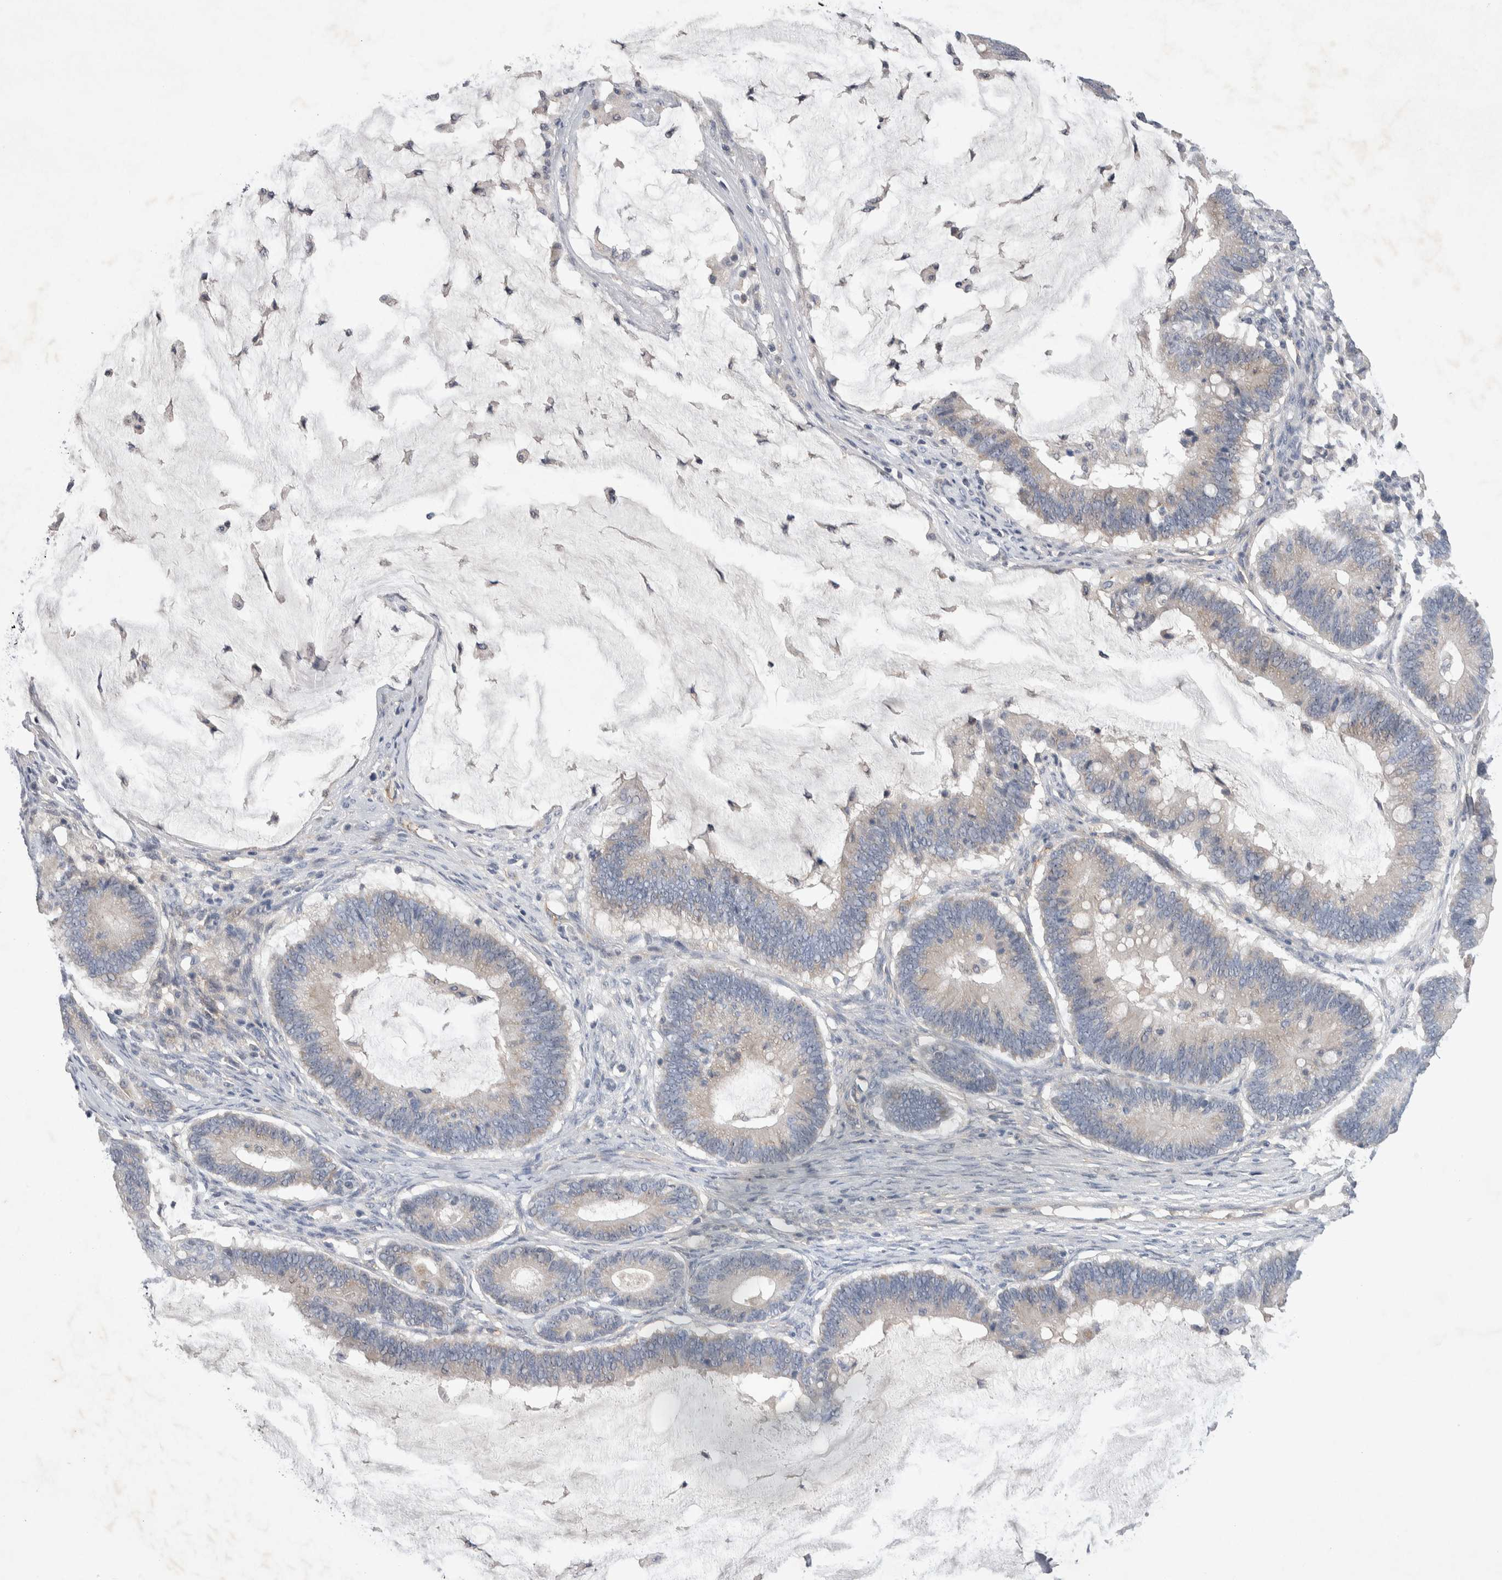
{"staining": {"intensity": "negative", "quantity": "none", "location": "none"}, "tissue": "ovarian cancer", "cell_type": "Tumor cells", "image_type": "cancer", "snomed": [{"axis": "morphology", "description": "Cystadenocarcinoma, mucinous, NOS"}, {"axis": "topography", "description": "Ovary"}], "caption": "DAB immunohistochemical staining of ovarian mucinous cystadenocarcinoma demonstrates no significant staining in tumor cells.", "gene": "CEP131", "patient": {"sex": "female", "age": 61}}